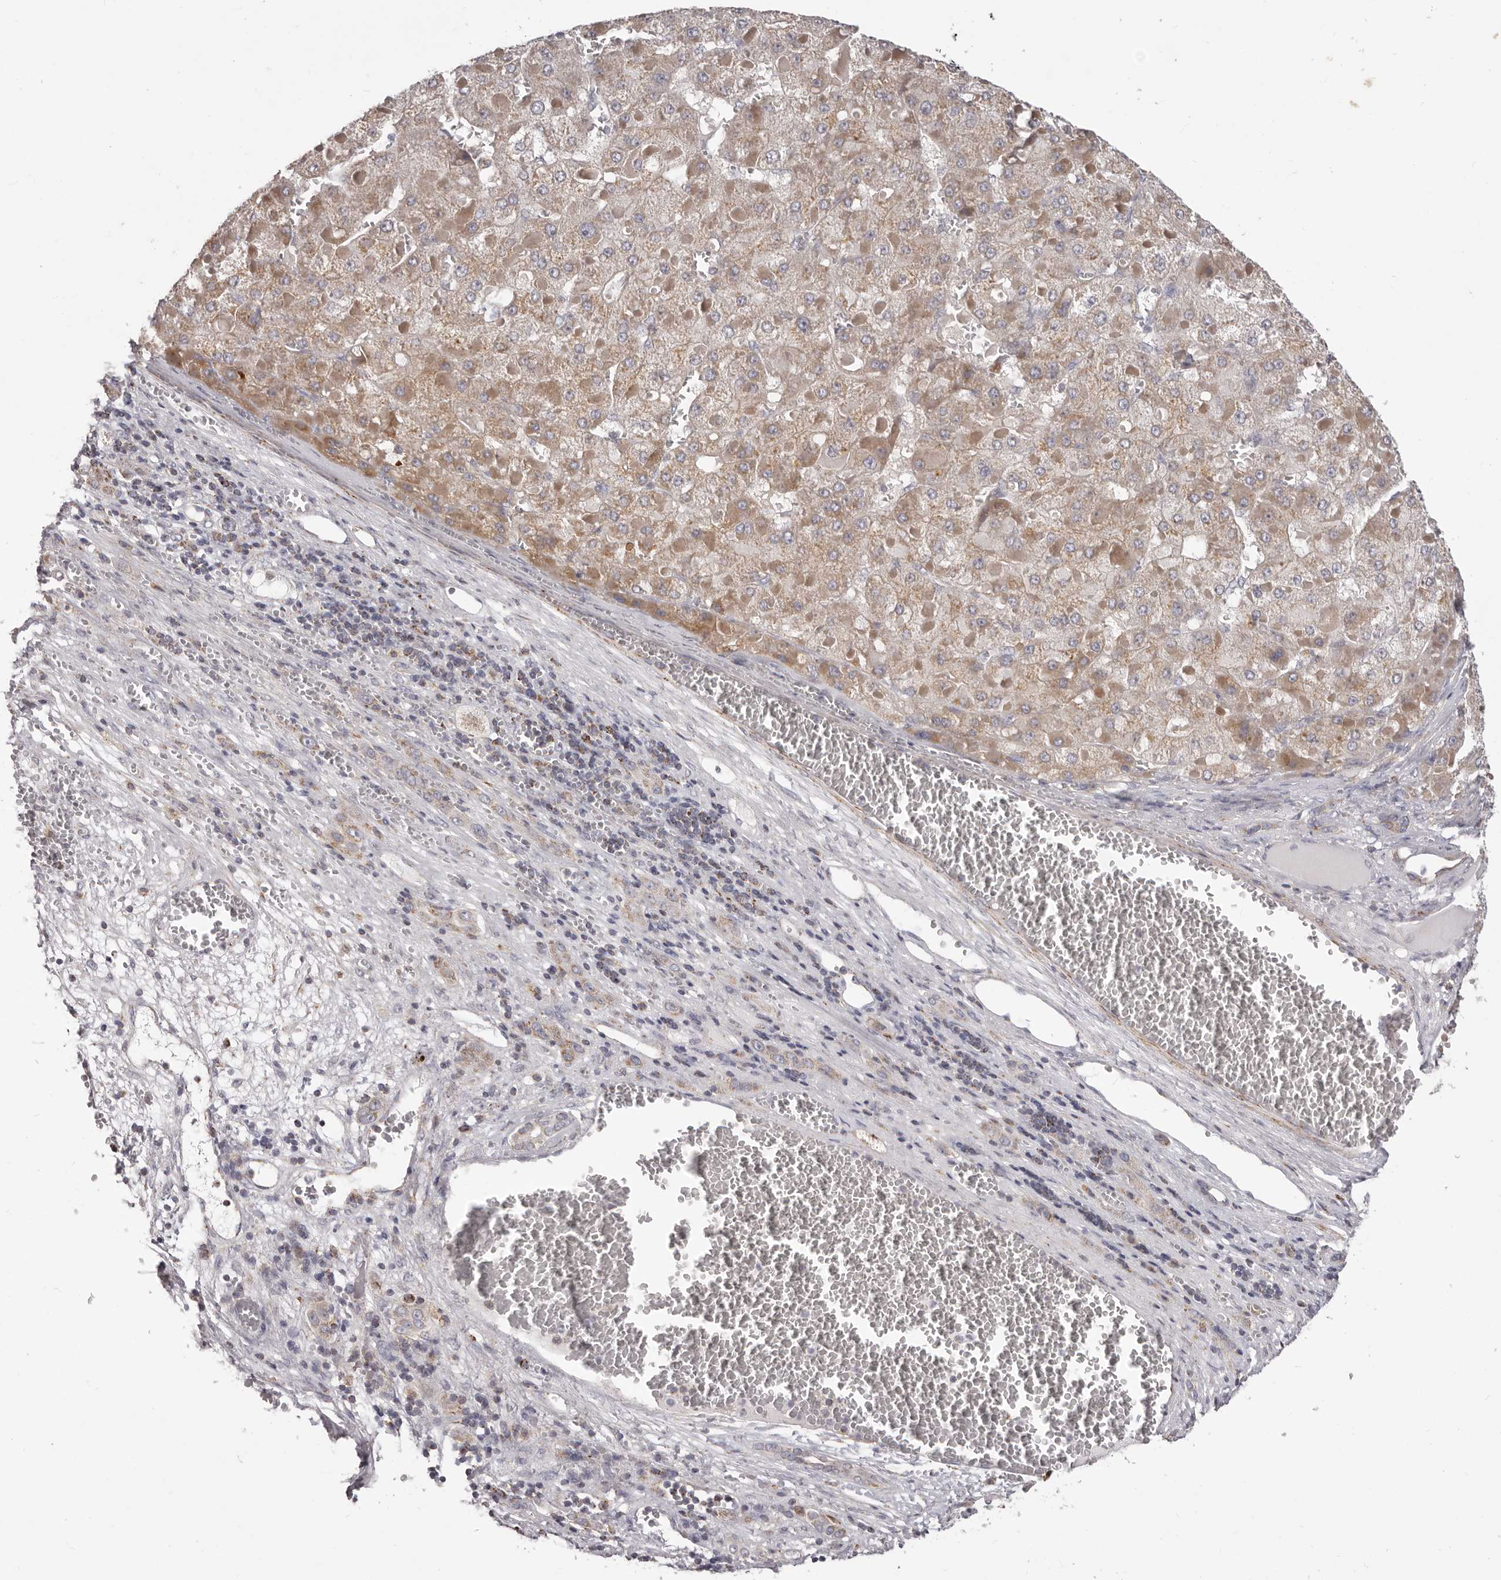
{"staining": {"intensity": "weak", "quantity": "25%-75%", "location": "cytoplasmic/membranous"}, "tissue": "liver cancer", "cell_type": "Tumor cells", "image_type": "cancer", "snomed": [{"axis": "morphology", "description": "Carcinoma, Hepatocellular, NOS"}, {"axis": "topography", "description": "Liver"}], "caption": "DAB (3,3'-diaminobenzidine) immunohistochemical staining of liver cancer demonstrates weak cytoplasmic/membranous protein staining in about 25%-75% of tumor cells.", "gene": "PRMT2", "patient": {"sex": "female", "age": 73}}